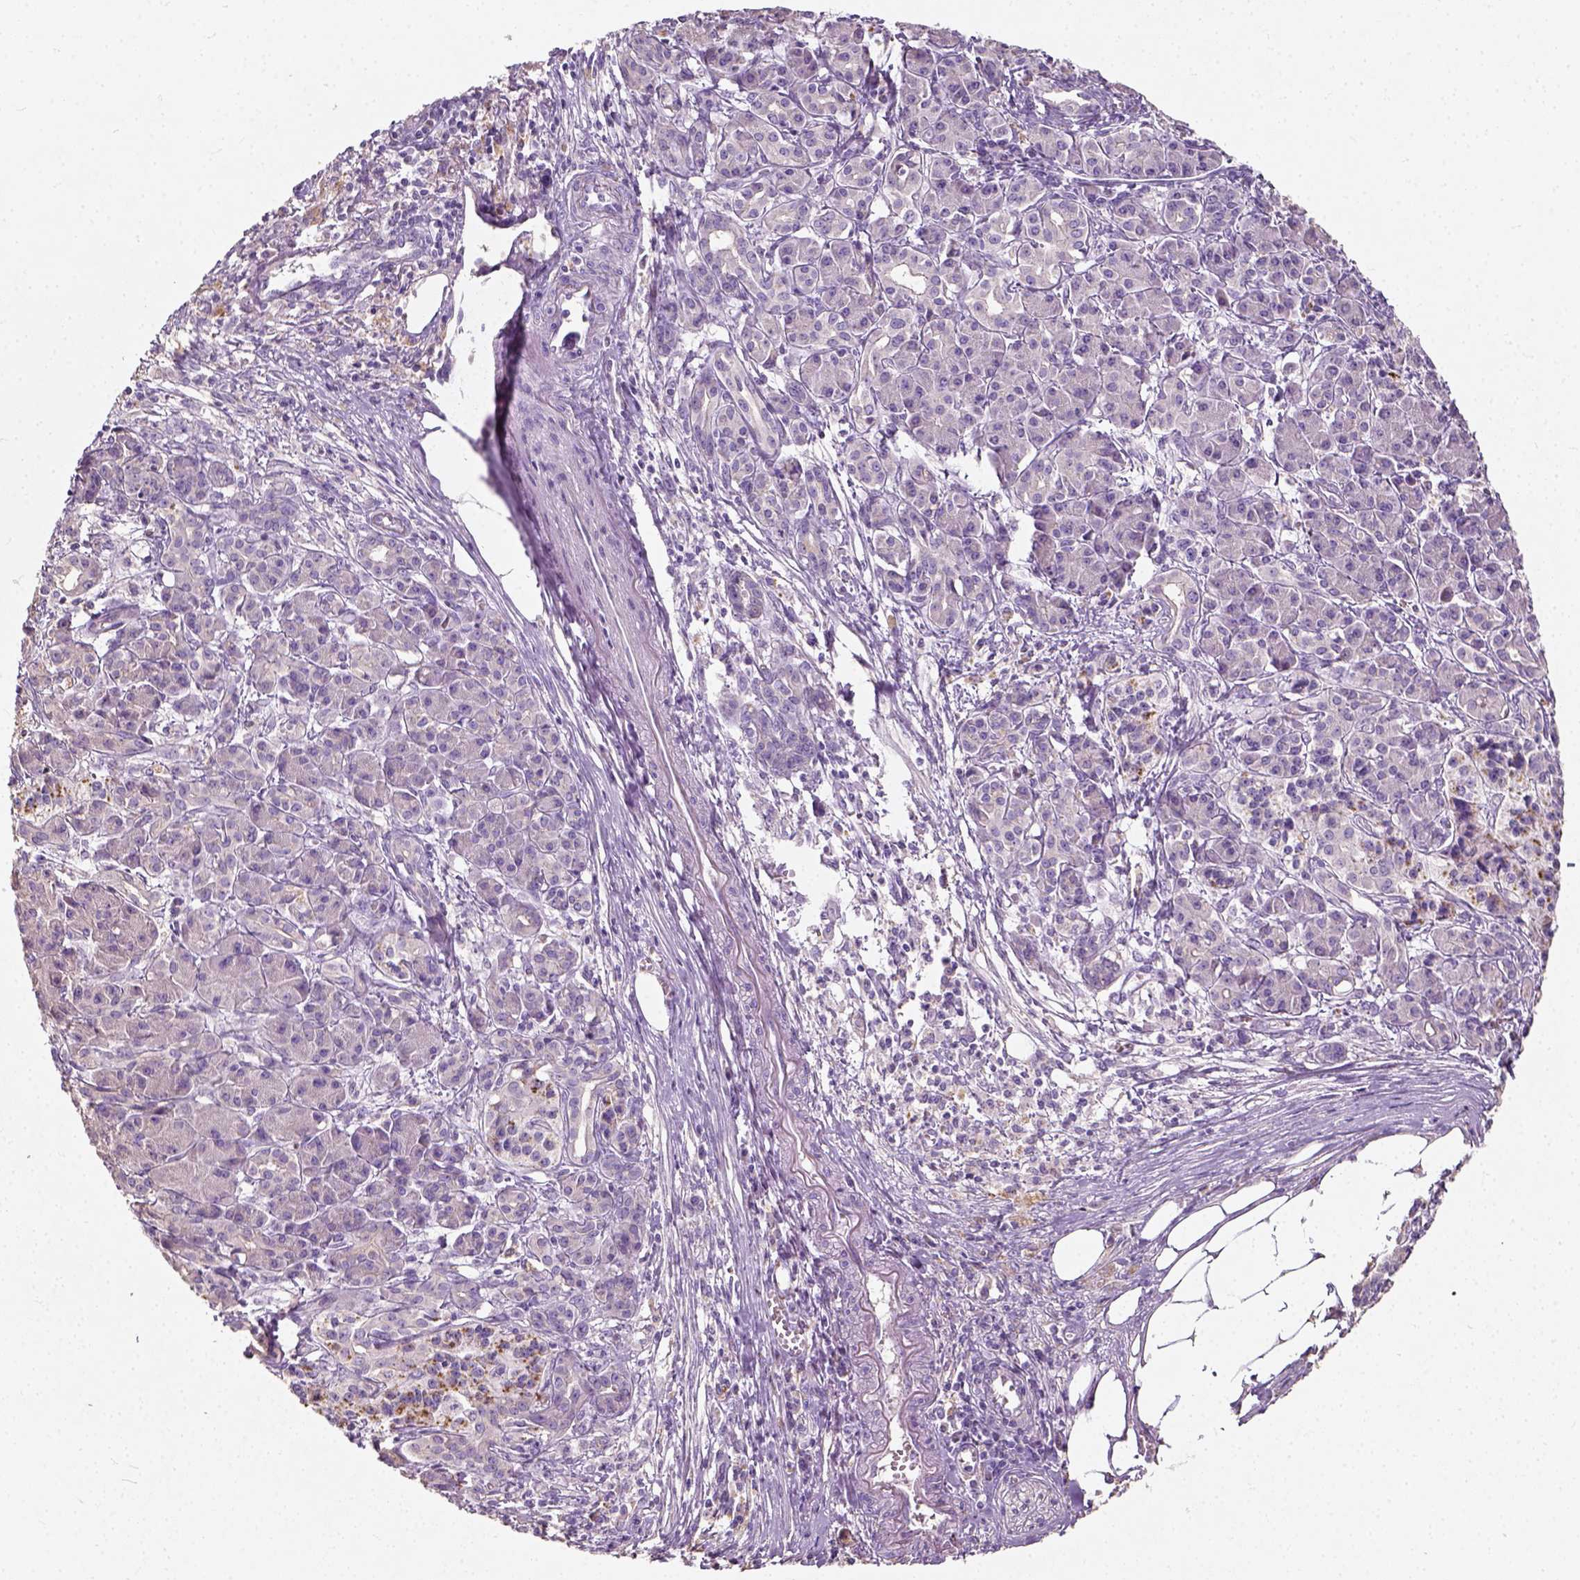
{"staining": {"intensity": "negative", "quantity": "none", "location": "none"}, "tissue": "pancreatic cancer", "cell_type": "Tumor cells", "image_type": "cancer", "snomed": [{"axis": "morphology", "description": "Adenocarcinoma, NOS"}, {"axis": "topography", "description": "Pancreas"}], "caption": "Immunohistochemistry (IHC) of pancreatic adenocarcinoma shows no staining in tumor cells.", "gene": "DHCR24", "patient": {"sex": "female", "age": 68}}